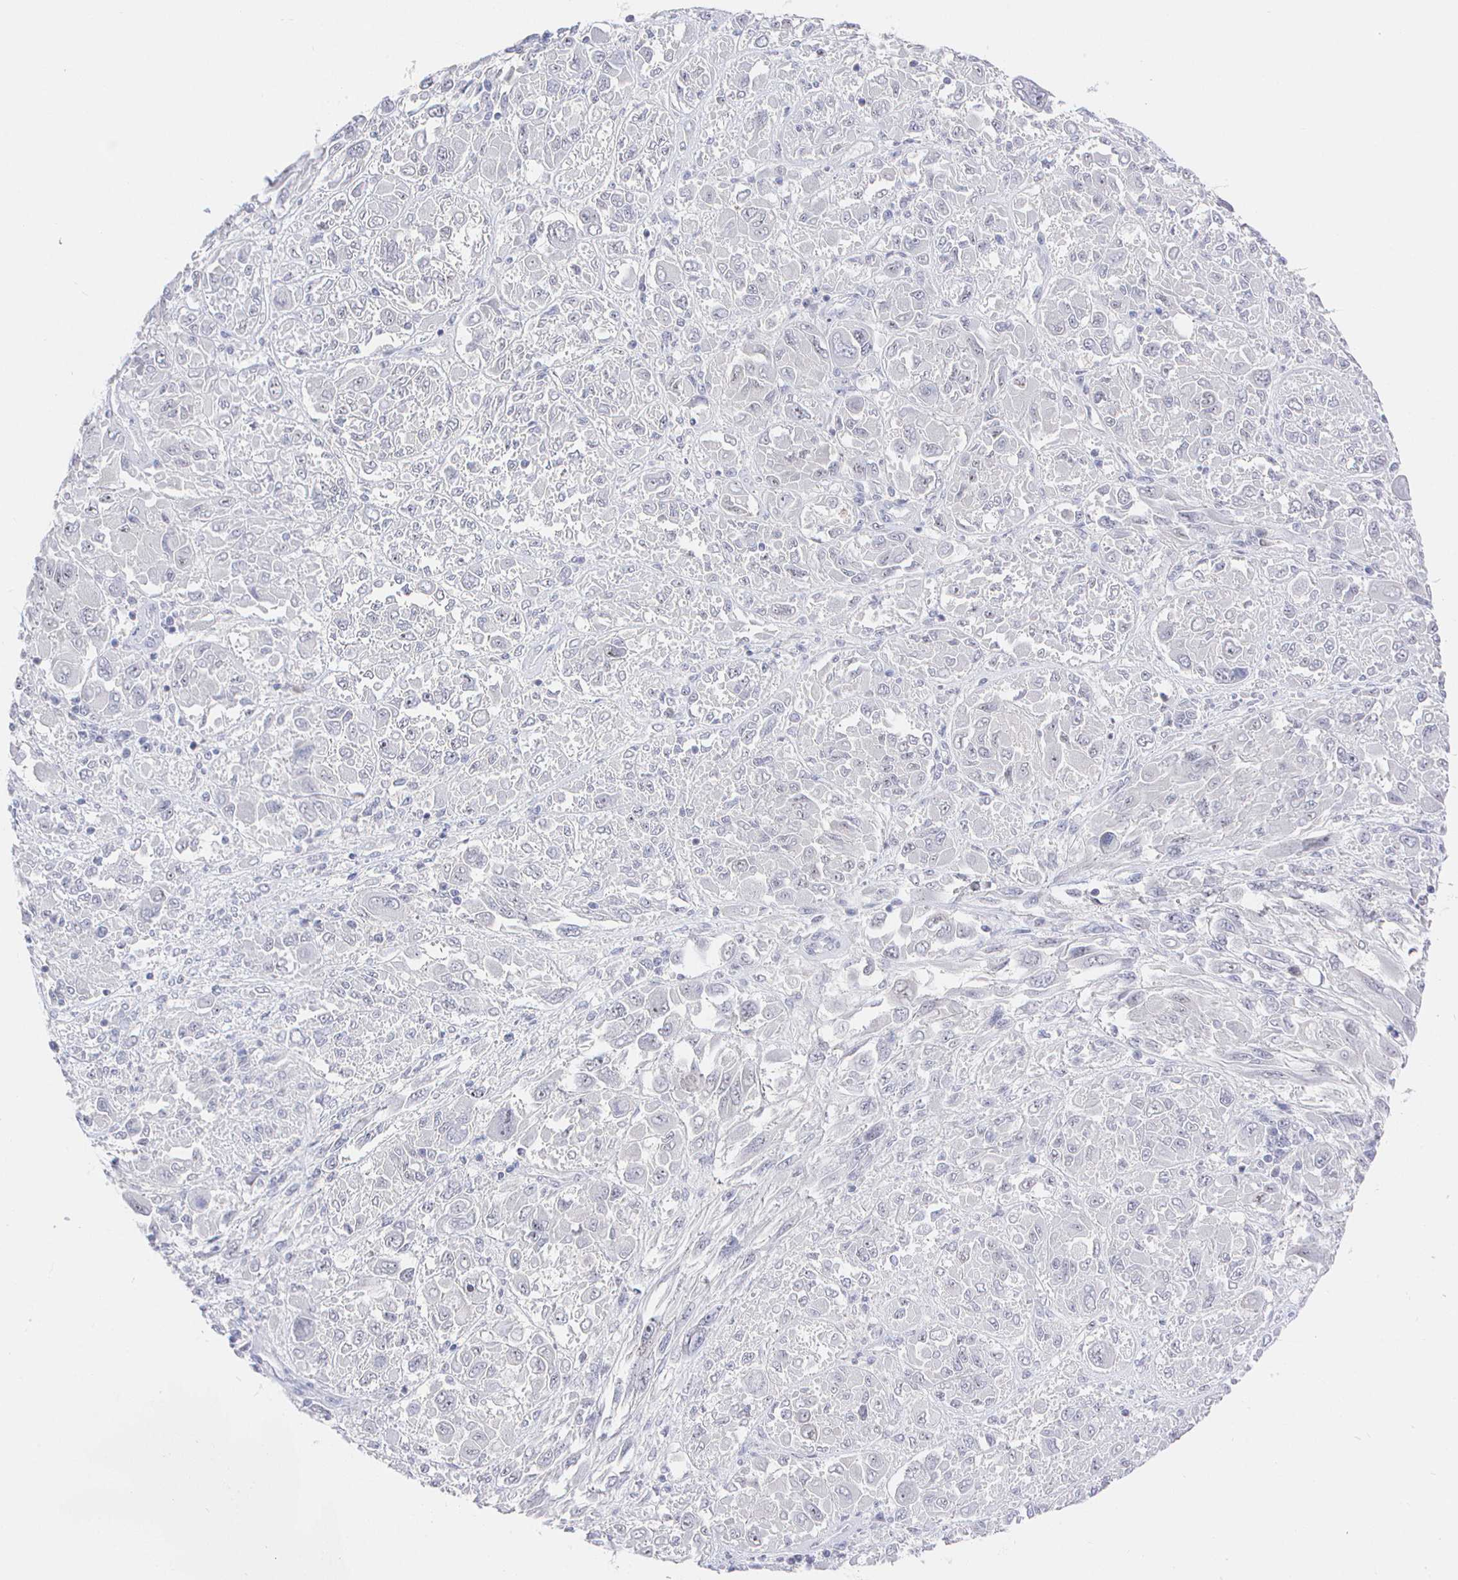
{"staining": {"intensity": "negative", "quantity": "none", "location": "none"}, "tissue": "melanoma", "cell_type": "Tumor cells", "image_type": "cancer", "snomed": [{"axis": "morphology", "description": "Malignant melanoma, NOS"}, {"axis": "topography", "description": "Skin"}], "caption": "Image shows no protein staining in tumor cells of malignant melanoma tissue.", "gene": "LRRC23", "patient": {"sex": "female", "age": 91}}